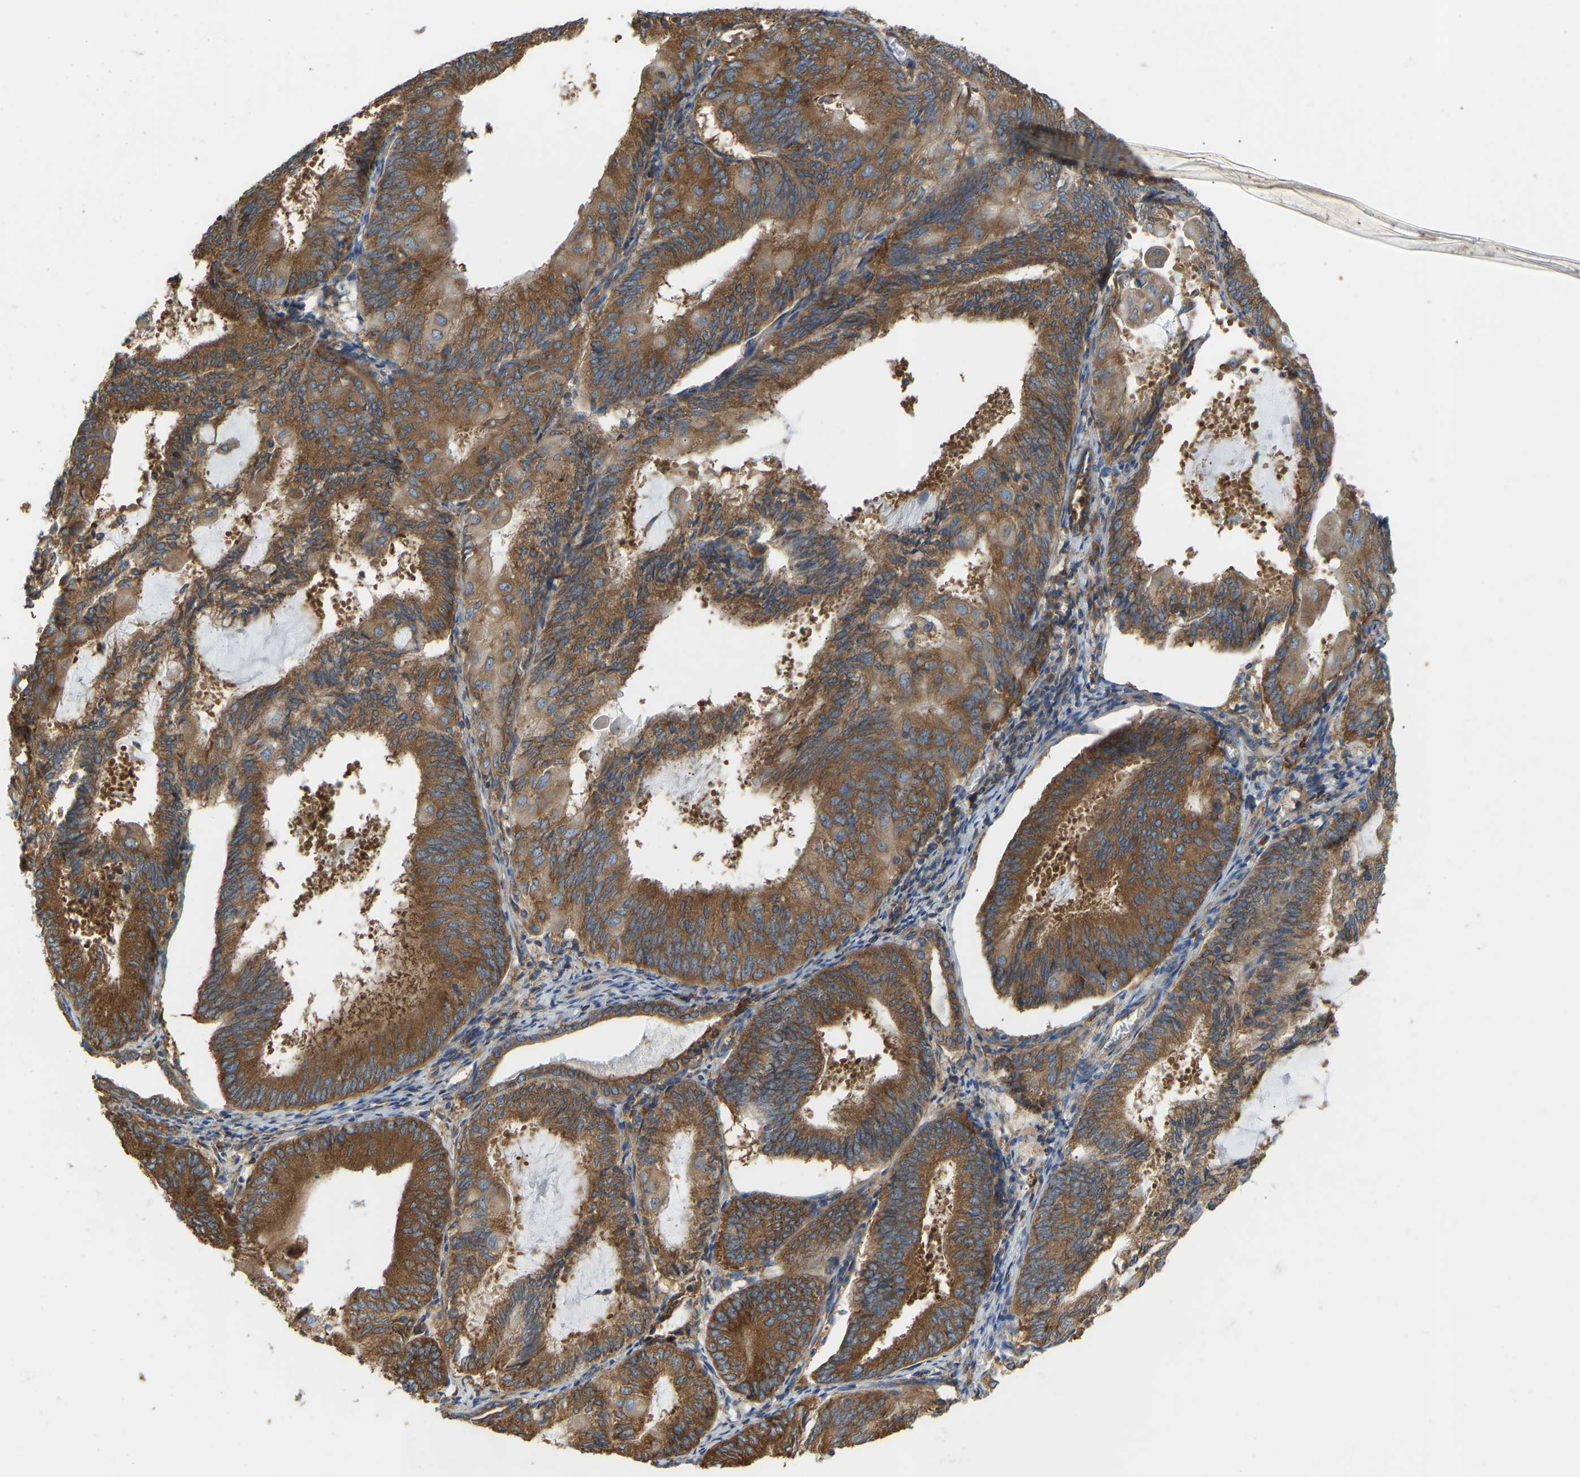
{"staining": {"intensity": "strong", "quantity": ">75%", "location": "cytoplasmic/membranous"}, "tissue": "endometrial cancer", "cell_type": "Tumor cells", "image_type": "cancer", "snomed": [{"axis": "morphology", "description": "Adenocarcinoma, NOS"}, {"axis": "topography", "description": "Endometrium"}], "caption": "A high-resolution histopathology image shows immunohistochemistry staining of endometrial cancer, which displays strong cytoplasmic/membranous expression in approximately >75% of tumor cells.", "gene": "RPS6KB2", "patient": {"sex": "female", "age": 81}}